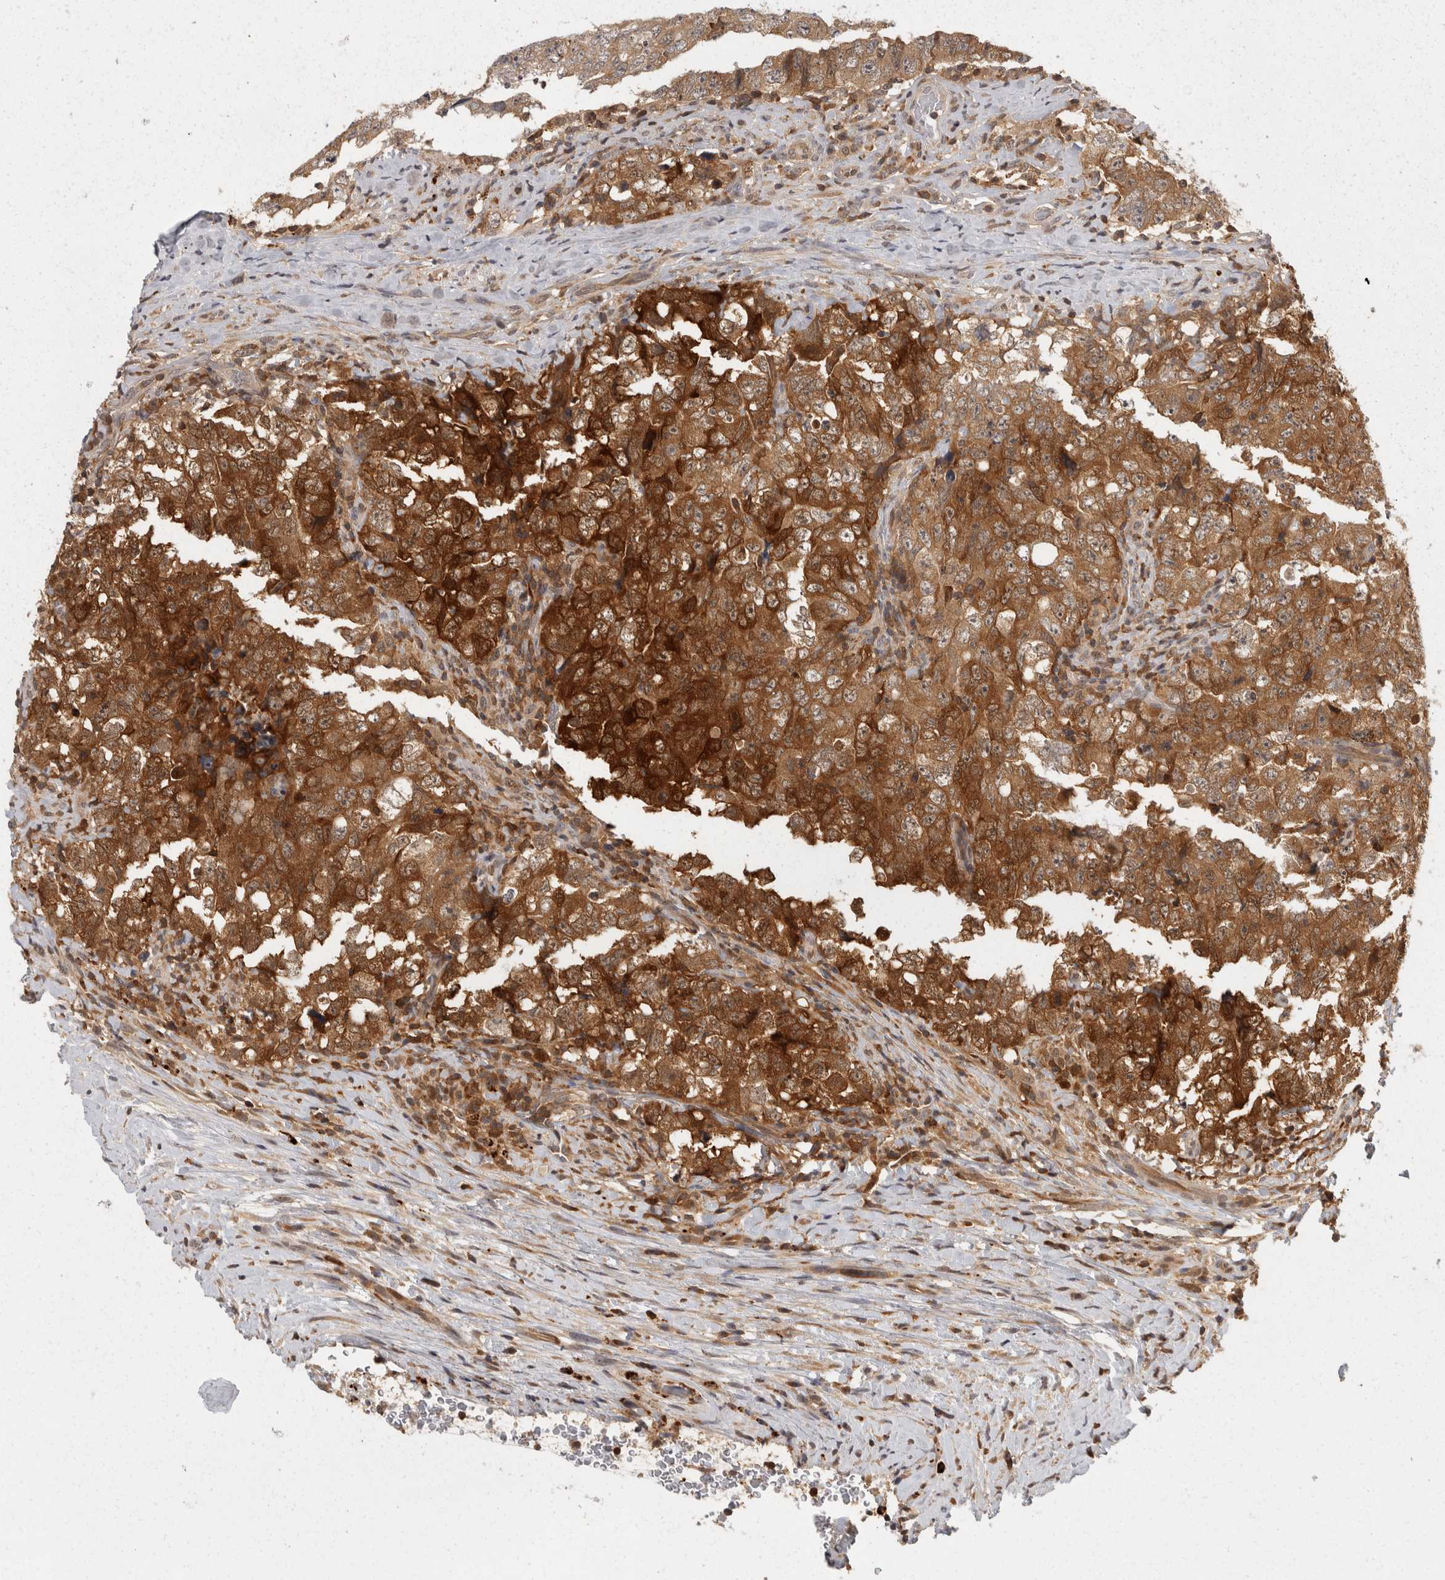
{"staining": {"intensity": "strong", "quantity": "25%-75%", "location": "cytoplasmic/membranous,nuclear"}, "tissue": "testis cancer", "cell_type": "Tumor cells", "image_type": "cancer", "snomed": [{"axis": "morphology", "description": "Carcinoma, Embryonal, NOS"}, {"axis": "topography", "description": "Testis"}], "caption": "Strong cytoplasmic/membranous and nuclear staining for a protein is present in about 25%-75% of tumor cells of testis cancer using immunohistochemistry.", "gene": "ACAT2", "patient": {"sex": "male", "age": 26}}